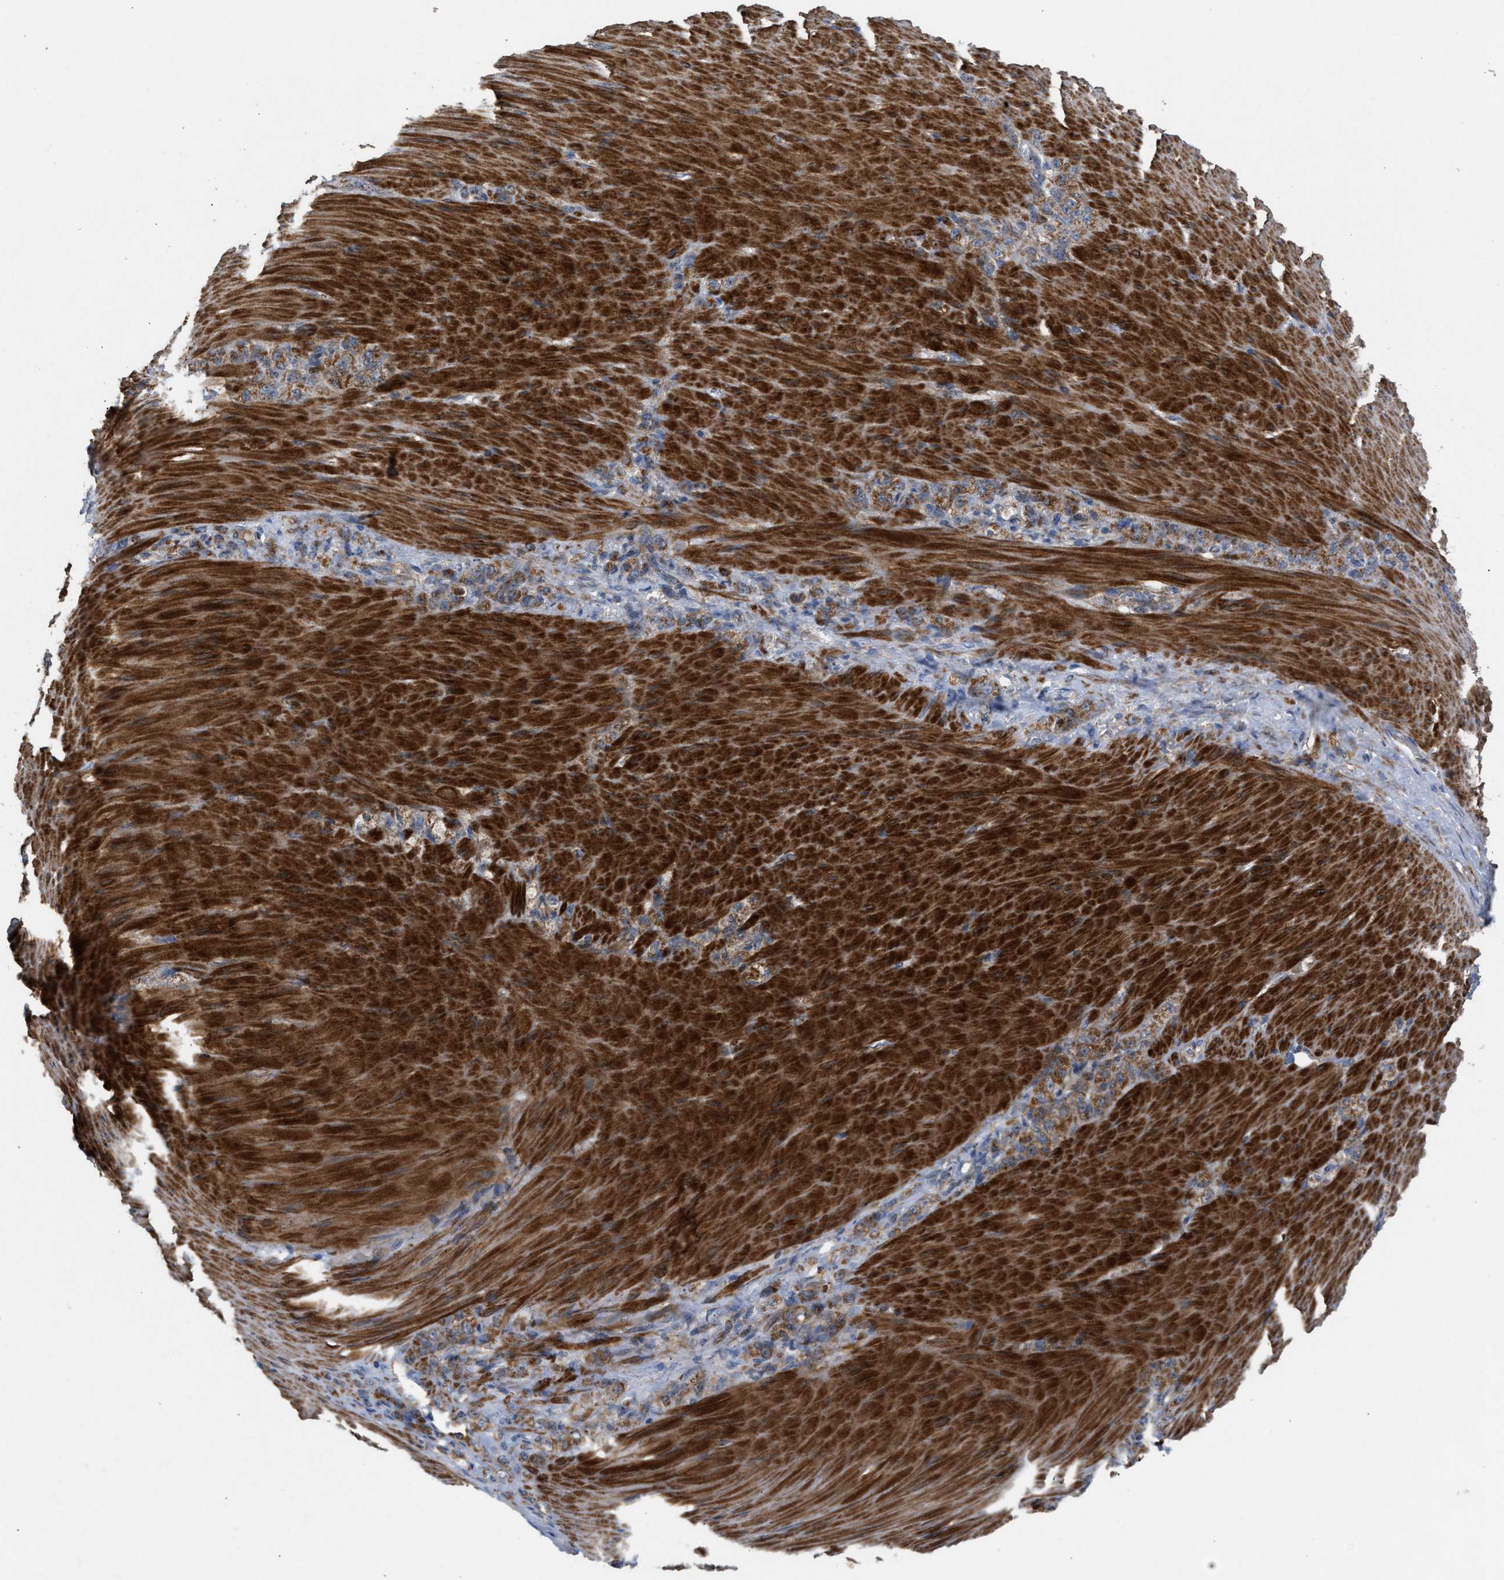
{"staining": {"intensity": "moderate", "quantity": ">75%", "location": "cytoplasmic/membranous"}, "tissue": "stomach cancer", "cell_type": "Tumor cells", "image_type": "cancer", "snomed": [{"axis": "morphology", "description": "Normal tissue, NOS"}, {"axis": "morphology", "description": "Adenocarcinoma, NOS"}, {"axis": "topography", "description": "Stomach"}], "caption": "Immunohistochemistry histopathology image of human stomach cancer stained for a protein (brown), which demonstrates medium levels of moderate cytoplasmic/membranous positivity in about >75% of tumor cells.", "gene": "TACO1", "patient": {"sex": "male", "age": 82}}